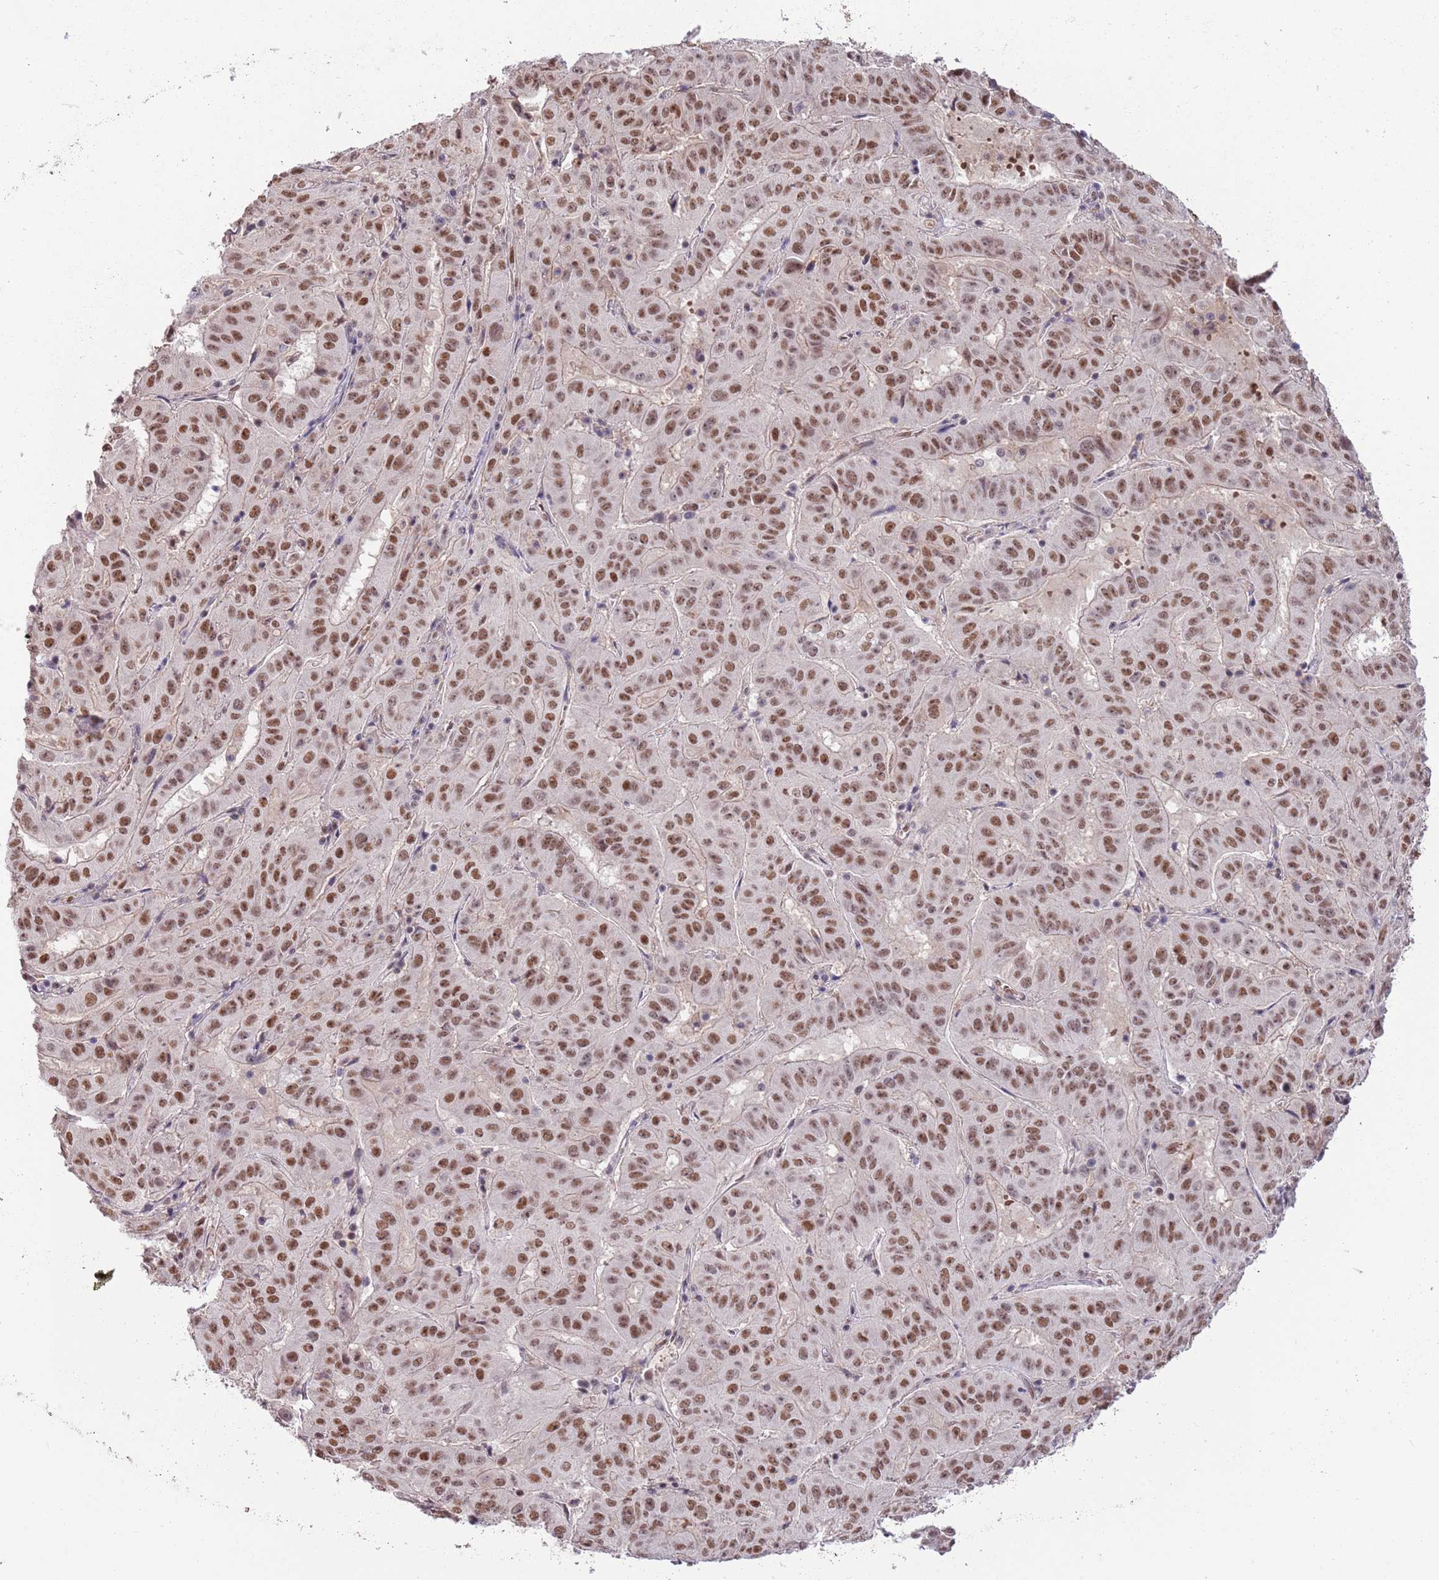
{"staining": {"intensity": "strong", "quantity": ">75%", "location": "nuclear"}, "tissue": "pancreatic cancer", "cell_type": "Tumor cells", "image_type": "cancer", "snomed": [{"axis": "morphology", "description": "Adenocarcinoma, NOS"}, {"axis": "topography", "description": "Pancreas"}], "caption": "The image displays staining of adenocarcinoma (pancreatic), revealing strong nuclear protein staining (brown color) within tumor cells.", "gene": "ZBTB7A", "patient": {"sex": "male", "age": 63}}